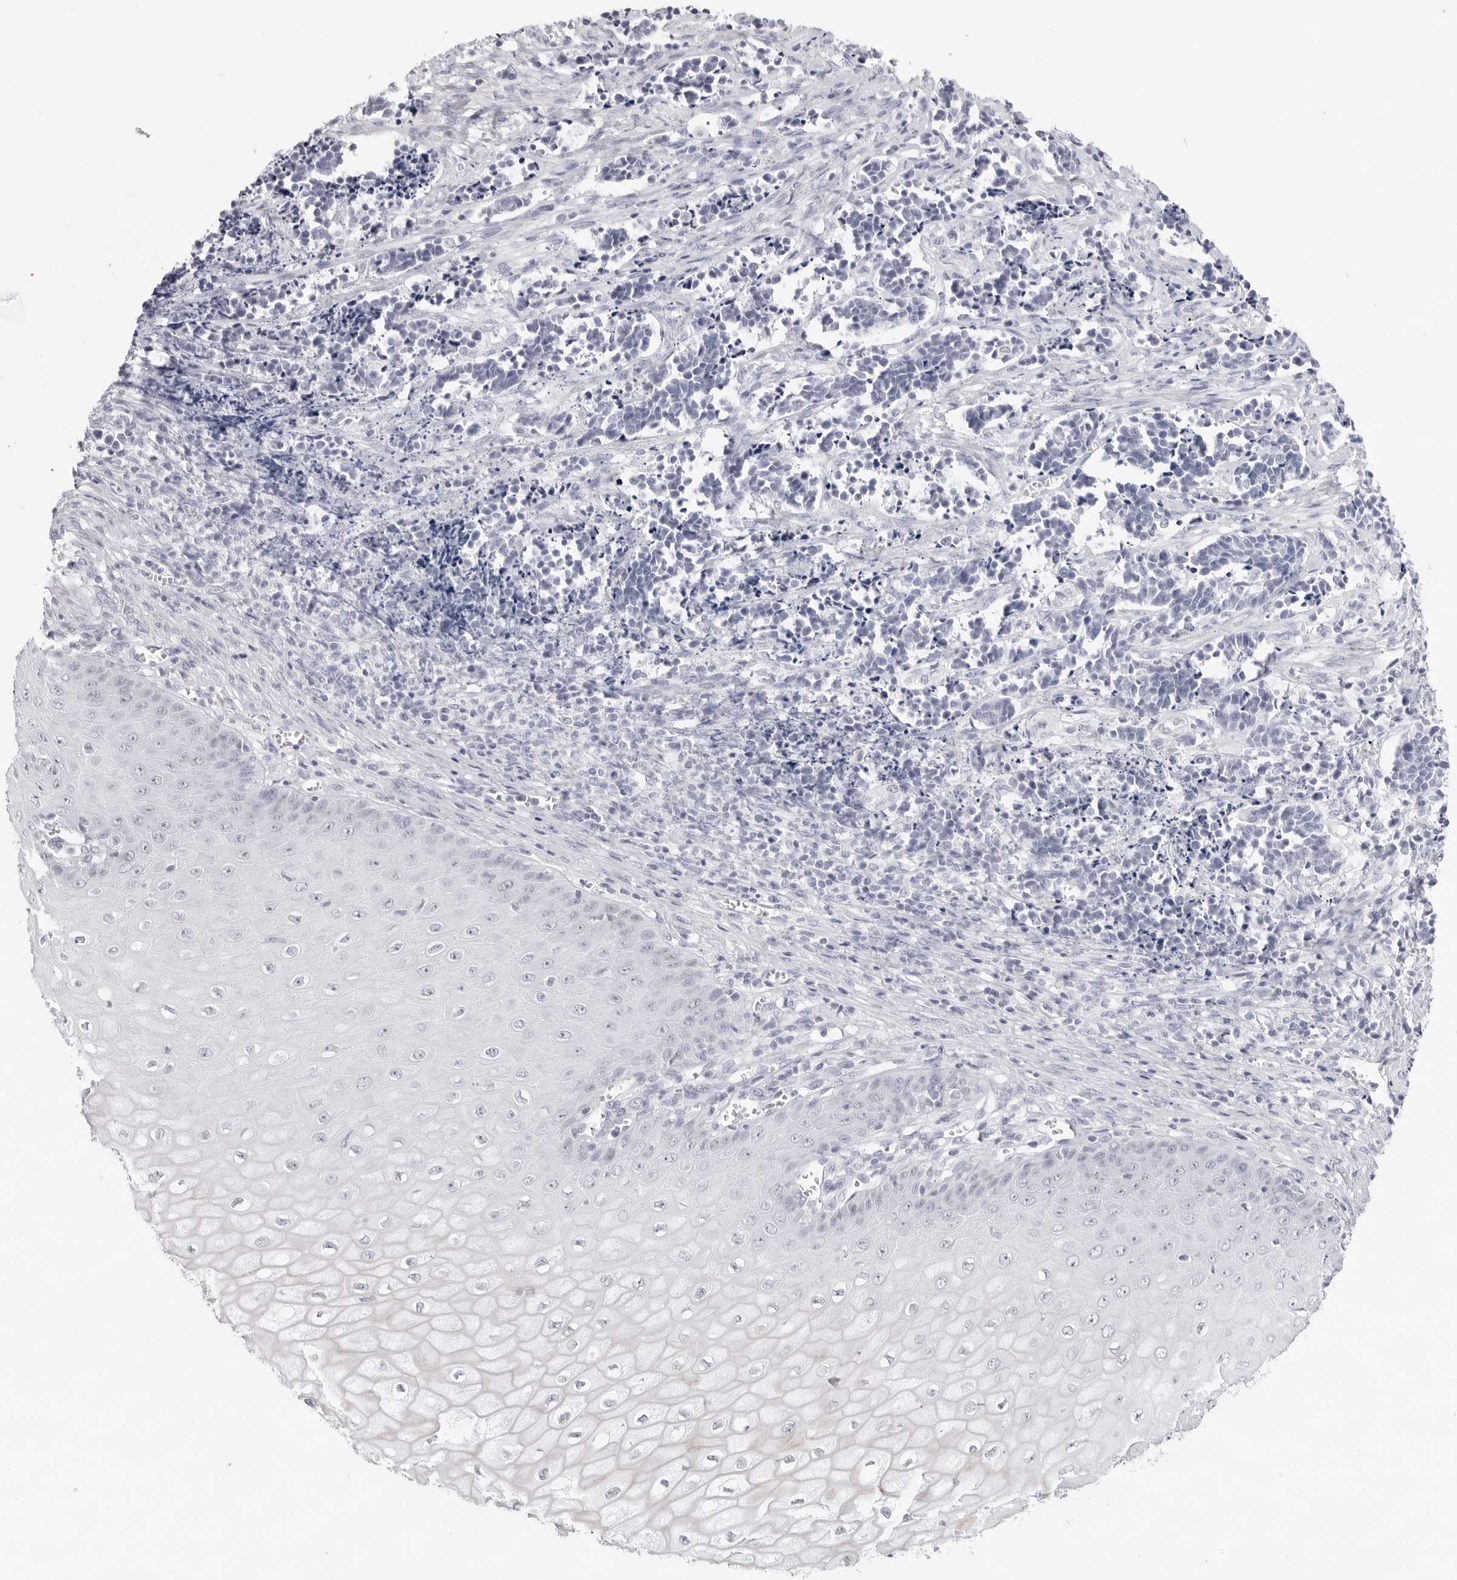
{"staining": {"intensity": "negative", "quantity": "none", "location": "none"}, "tissue": "cervical cancer", "cell_type": "Tumor cells", "image_type": "cancer", "snomed": [{"axis": "morphology", "description": "Normal tissue, NOS"}, {"axis": "morphology", "description": "Squamous cell carcinoma, NOS"}, {"axis": "topography", "description": "Cervix"}], "caption": "There is no significant staining in tumor cells of cervical squamous cell carcinoma. The staining was performed using DAB to visualize the protein expression in brown, while the nuclei were stained in blue with hematoxylin (Magnification: 20x).", "gene": "KLK12", "patient": {"sex": "female", "age": 35}}